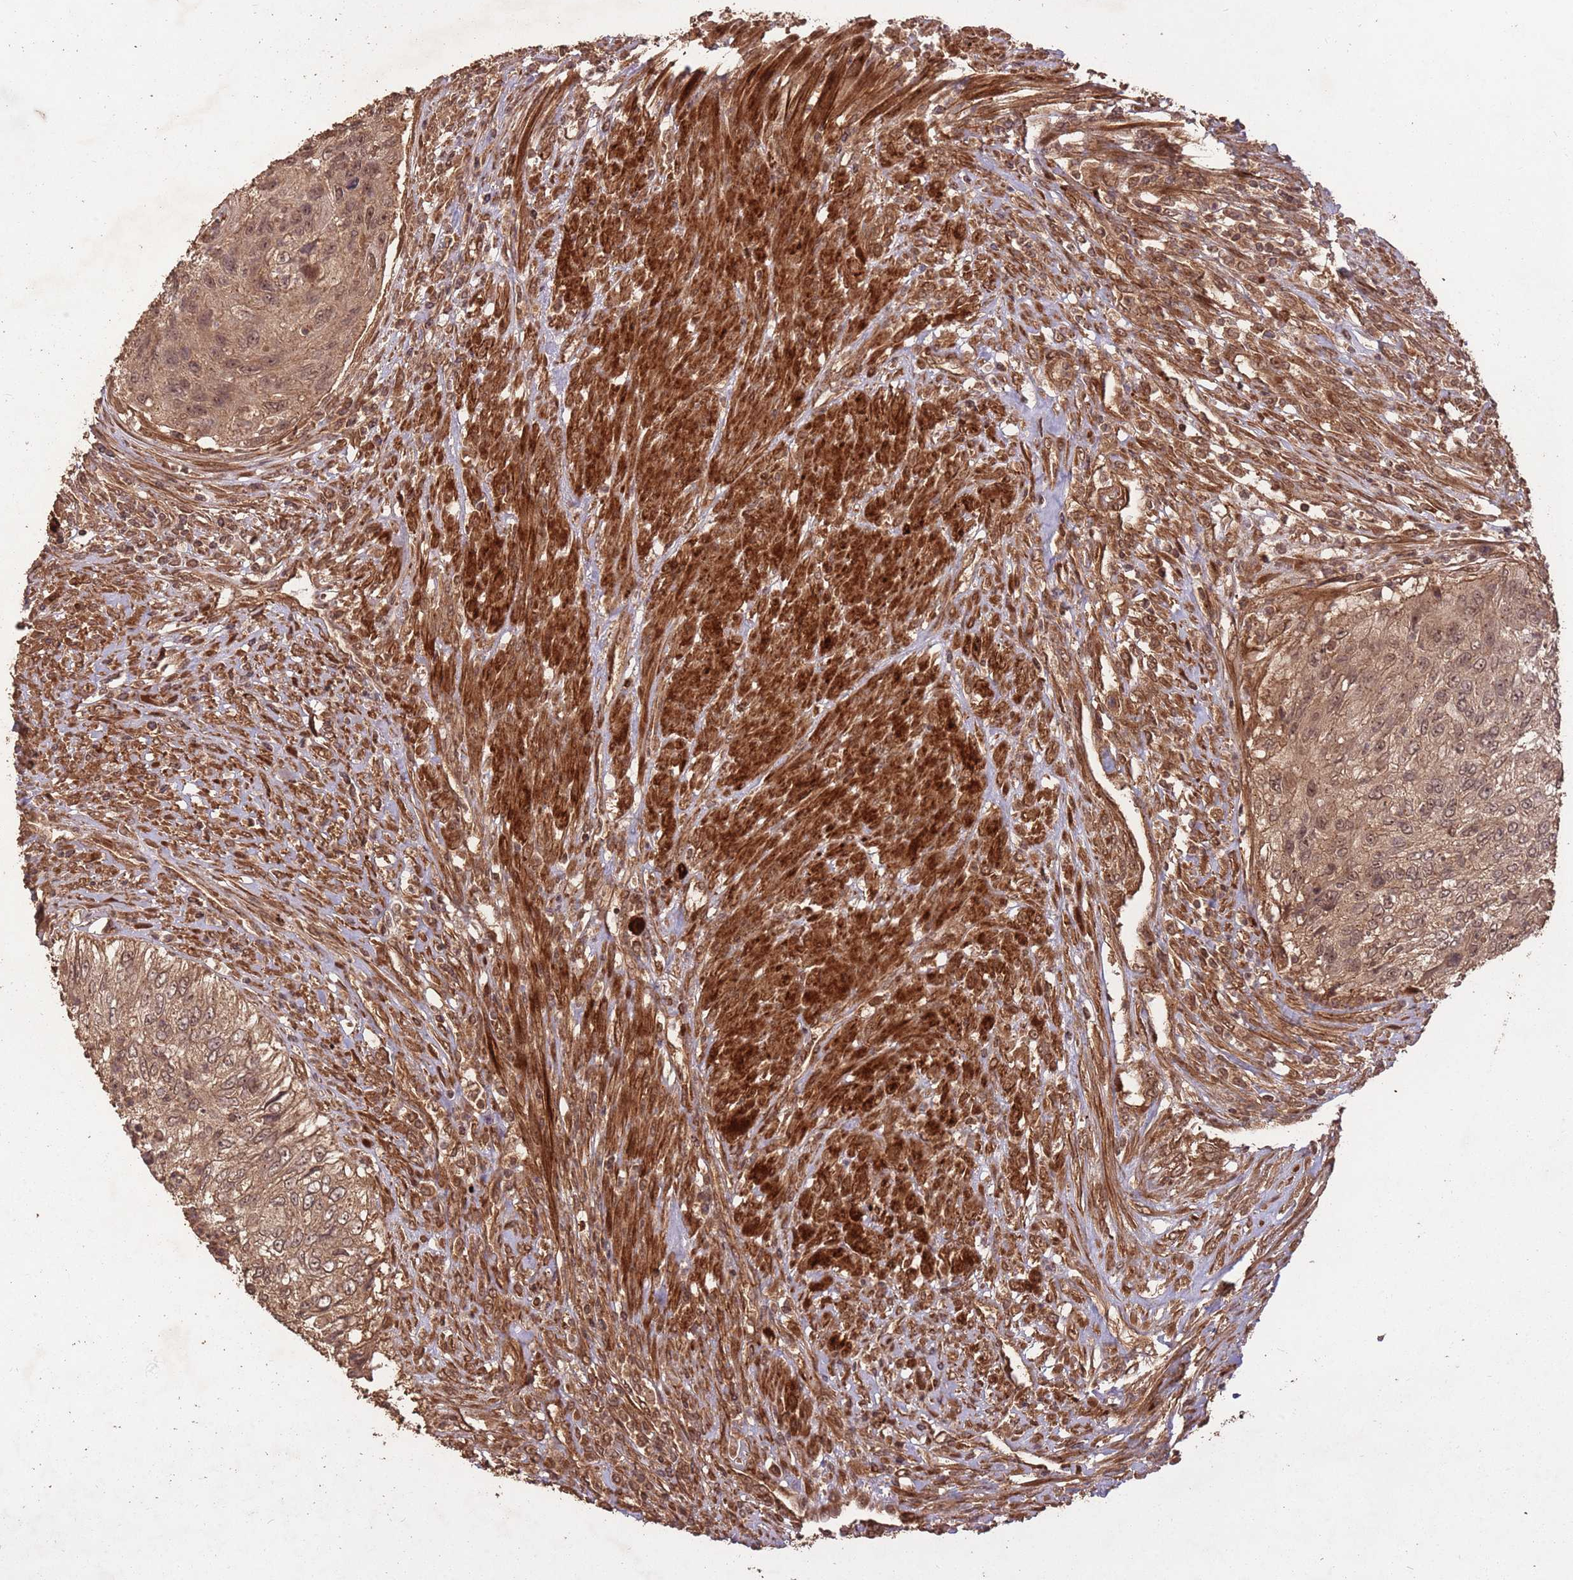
{"staining": {"intensity": "moderate", "quantity": ">75%", "location": "cytoplasmic/membranous,nuclear"}, "tissue": "urothelial cancer", "cell_type": "Tumor cells", "image_type": "cancer", "snomed": [{"axis": "morphology", "description": "Urothelial carcinoma, High grade"}, {"axis": "topography", "description": "Urinary bladder"}], "caption": "DAB immunohistochemical staining of human urothelial carcinoma (high-grade) shows moderate cytoplasmic/membranous and nuclear protein positivity in approximately >75% of tumor cells.", "gene": "ERBB3", "patient": {"sex": "female", "age": 60}}